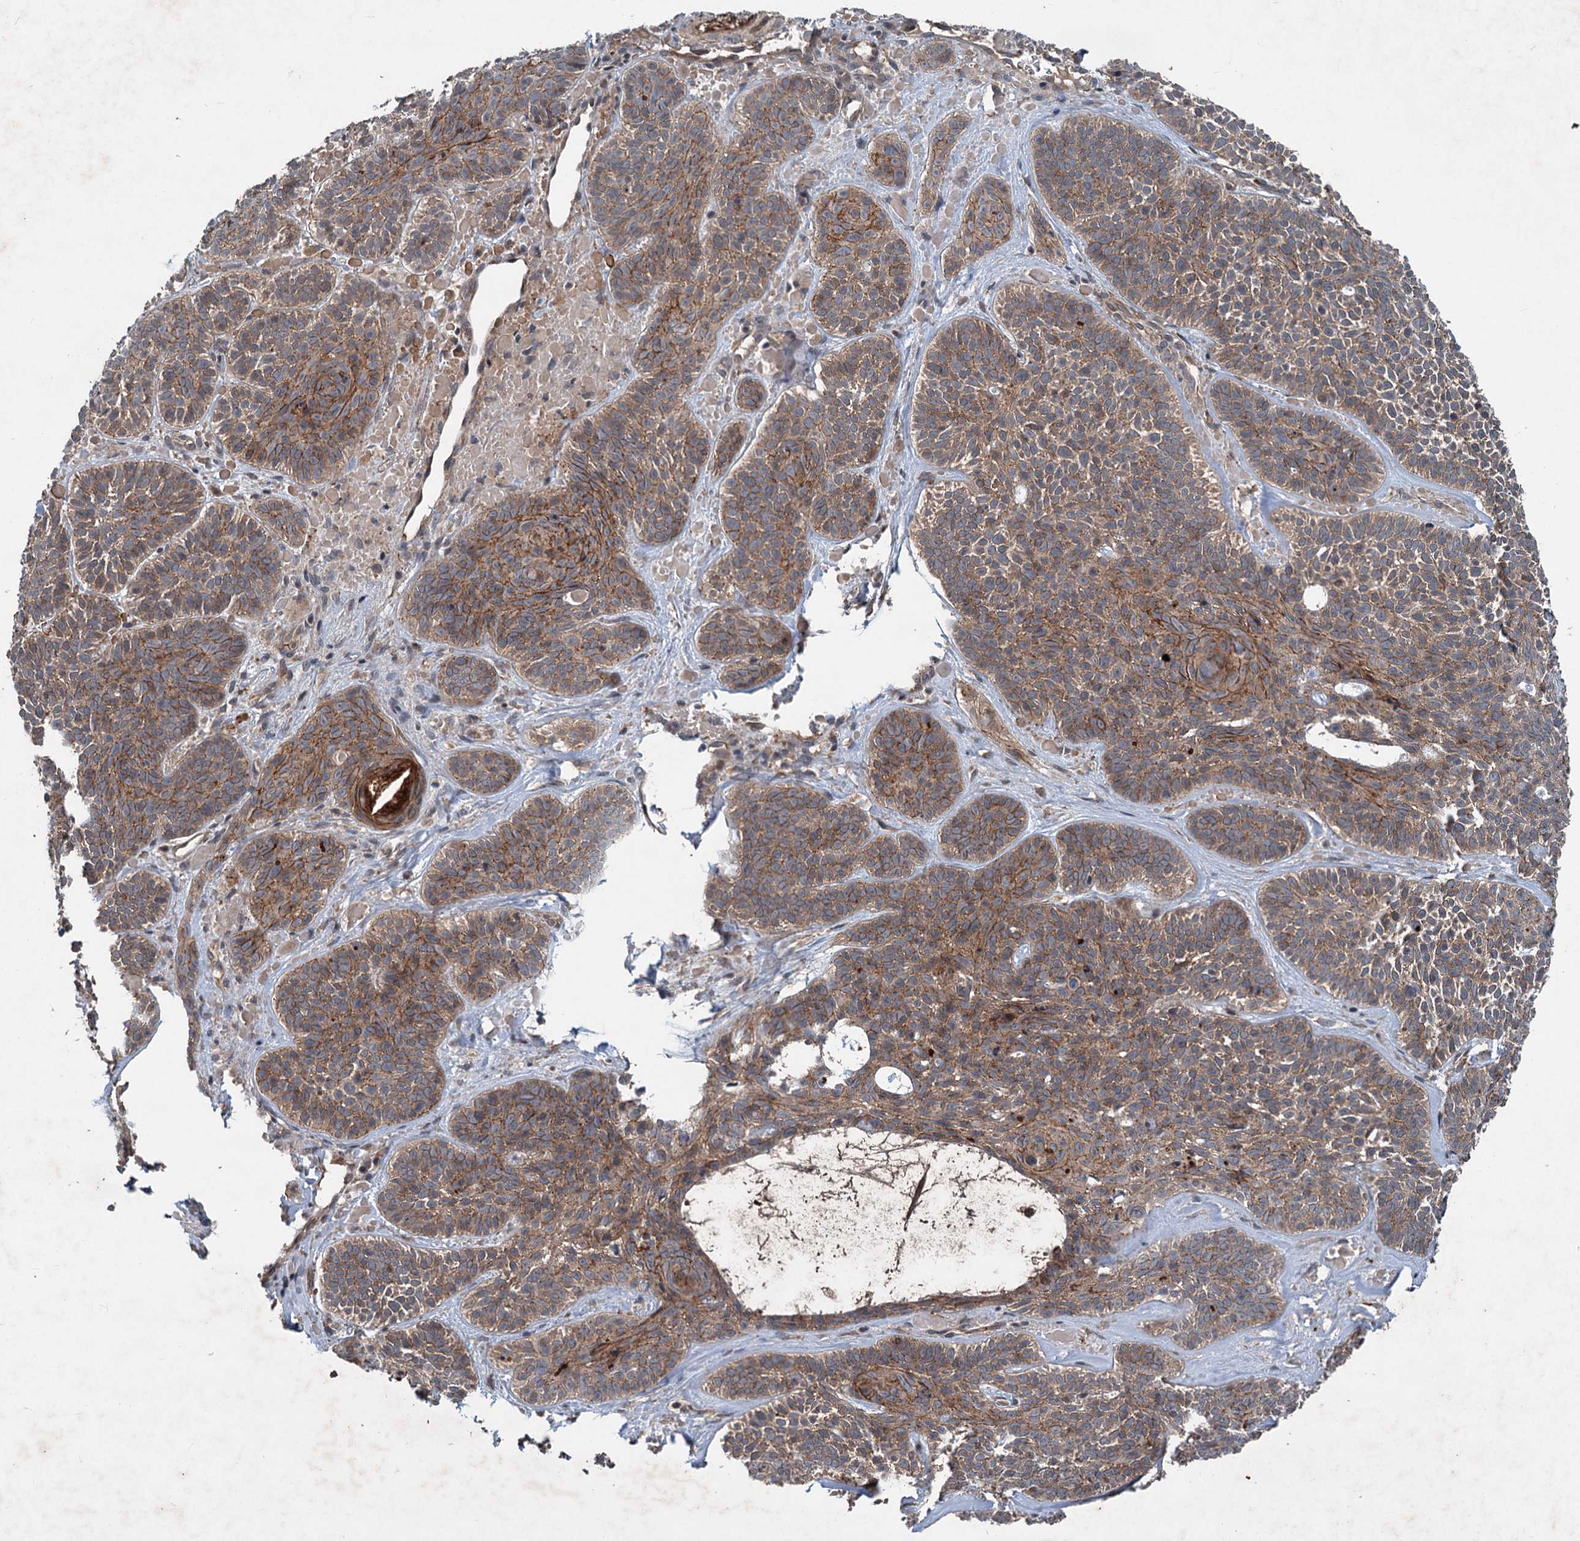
{"staining": {"intensity": "moderate", "quantity": ">75%", "location": "cytoplasmic/membranous"}, "tissue": "skin cancer", "cell_type": "Tumor cells", "image_type": "cancer", "snomed": [{"axis": "morphology", "description": "Basal cell carcinoma"}, {"axis": "topography", "description": "Skin"}], "caption": "Brown immunohistochemical staining in human skin basal cell carcinoma exhibits moderate cytoplasmic/membranous staining in about >75% of tumor cells.", "gene": "N4BP2L2", "patient": {"sex": "male", "age": 85}}